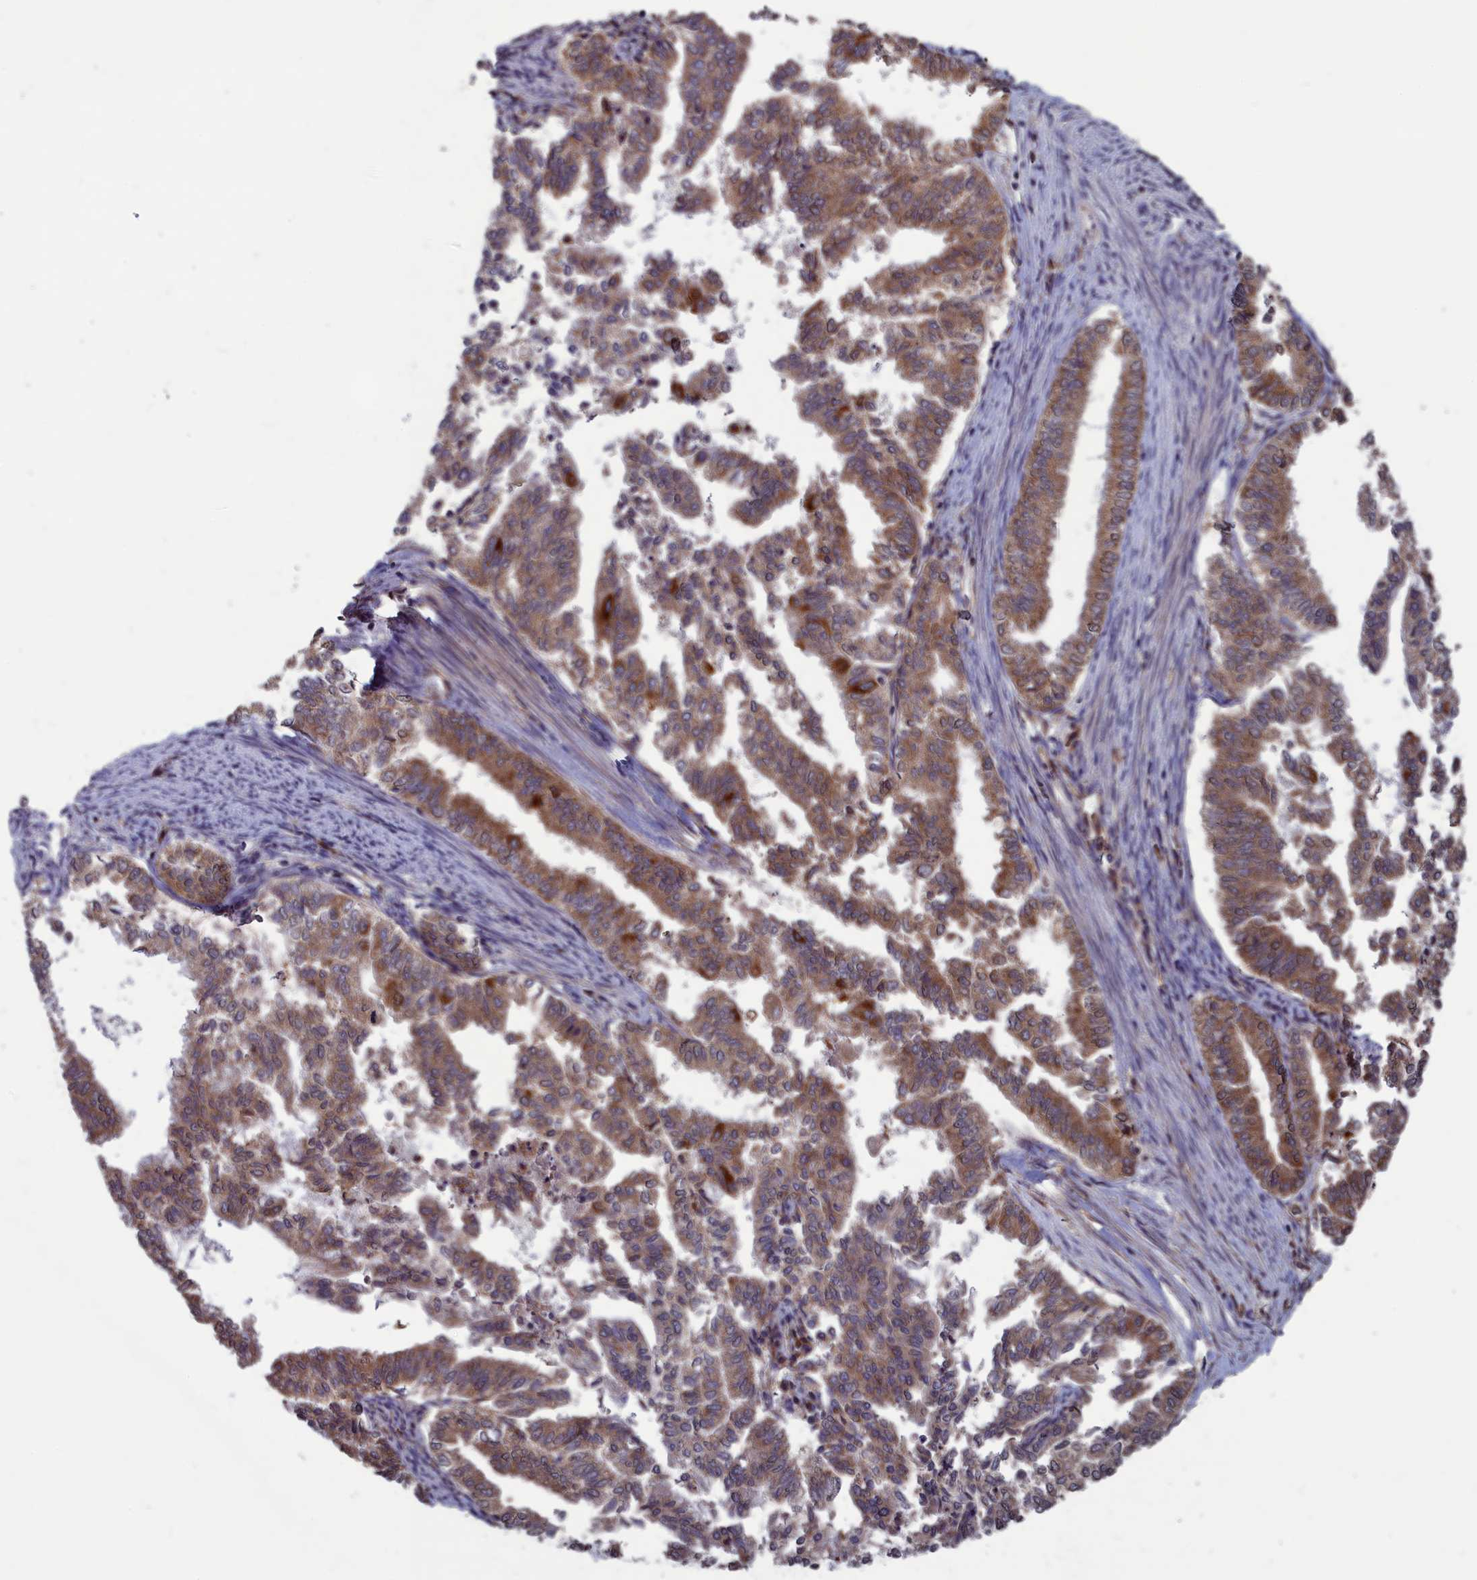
{"staining": {"intensity": "moderate", "quantity": ">75%", "location": "cytoplasmic/membranous"}, "tissue": "endometrial cancer", "cell_type": "Tumor cells", "image_type": "cancer", "snomed": [{"axis": "morphology", "description": "Adenocarcinoma, NOS"}, {"axis": "topography", "description": "Endometrium"}], "caption": "IHC staining of adenocarcinoma (endometrial), which shows medium levels of moderate cytoplasmic/membranous expression in approximately >75% of tumor cells indicating moderate cytoplasmic/membranous protein positivity. The staining was performed using DAB (brown) for protein detection and nuclei were counterstained in hematoxylin (blue).", "gene": "CACTIN", "patient": {"sex": "female", "age": 79}}